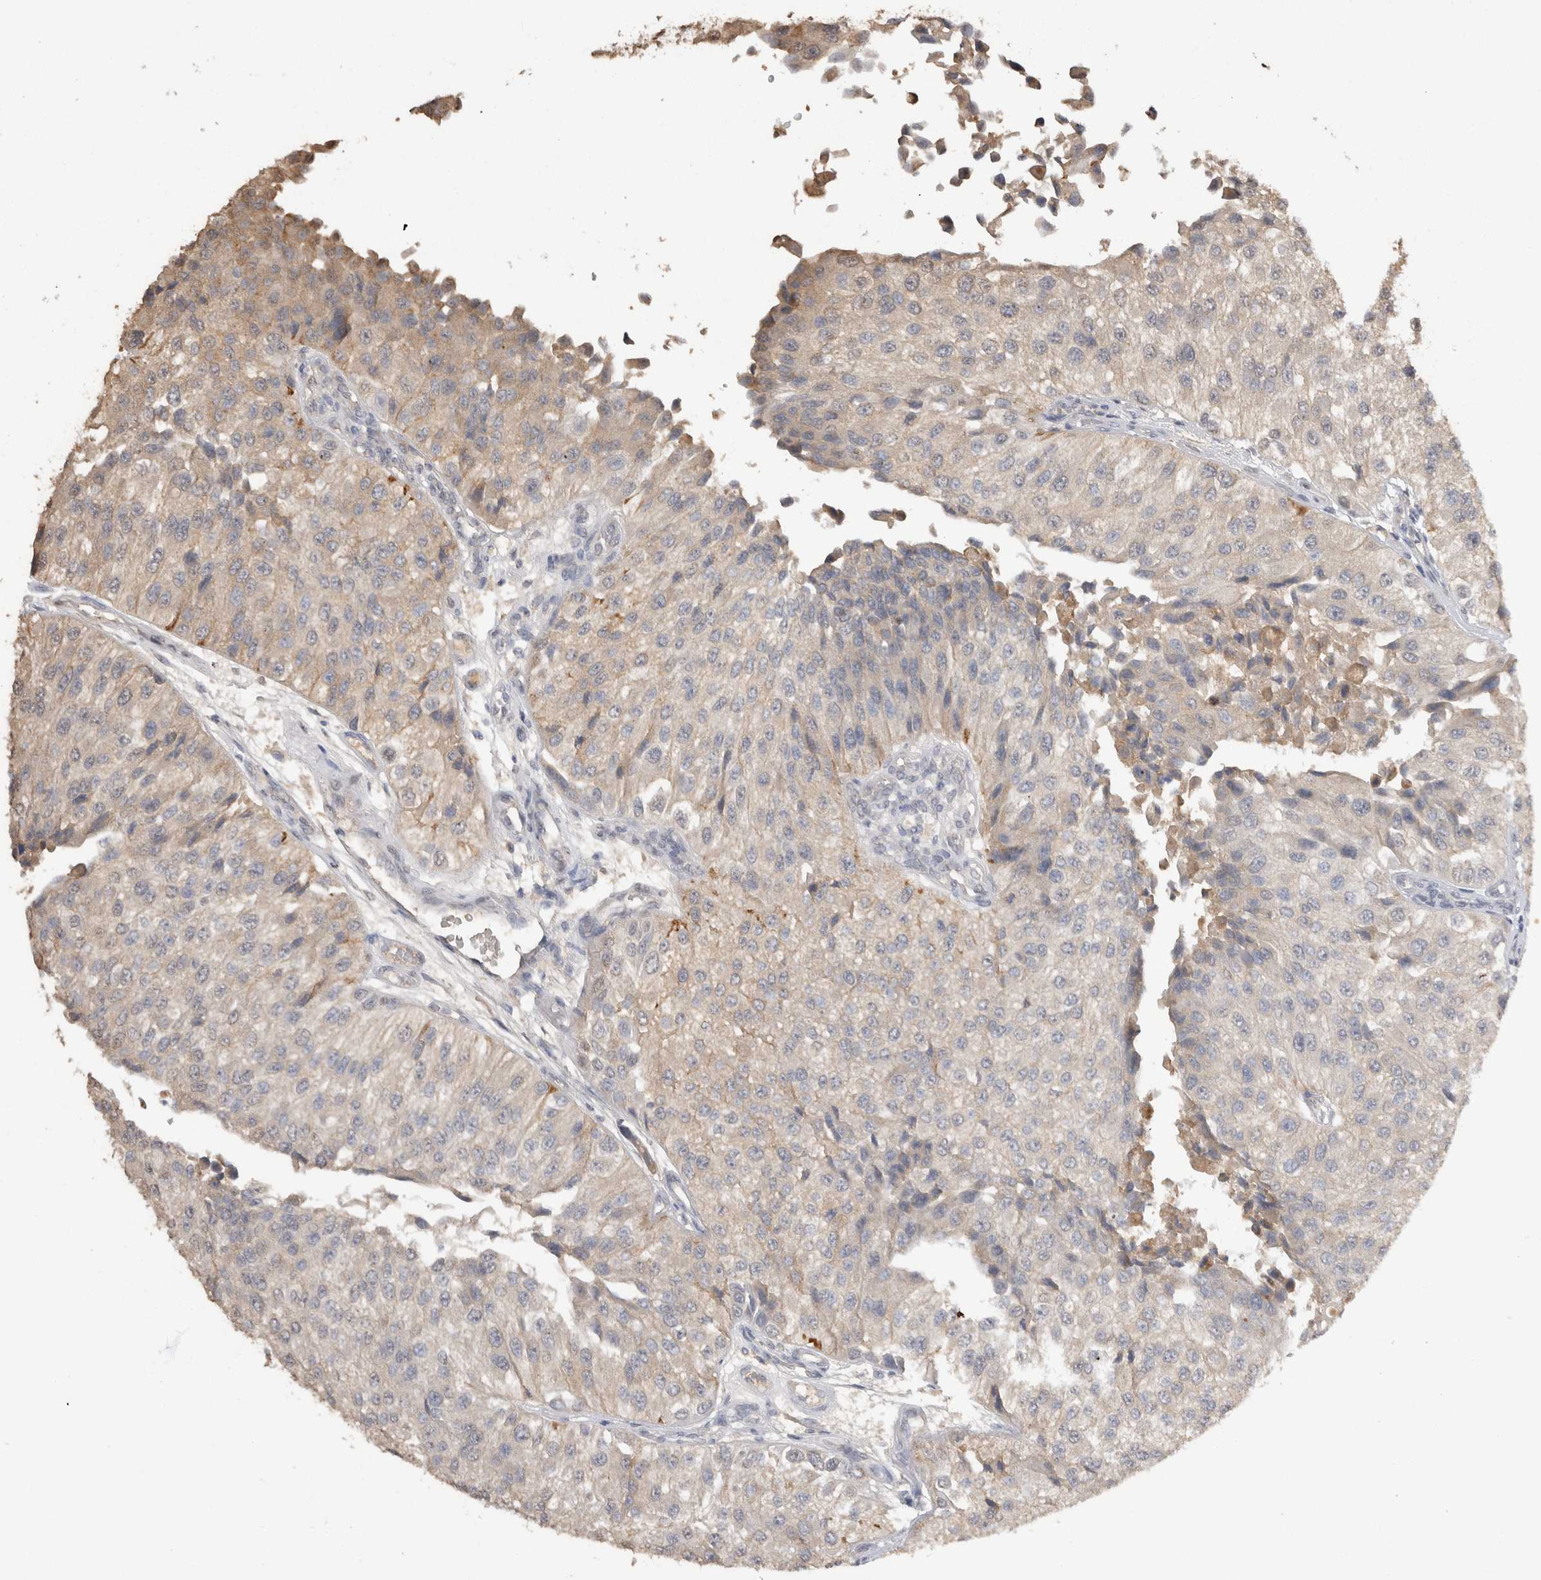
{"staining": {"intensity": "weak", "quantity": "<25%", "location": "cytoplasmic/membranous"}, "tissue": "urothelial cancer", "cell_type": "Tumor cells", "image_type": "cancer", "snomed": [{"axis": "morphology", "description": "Urothelial carcinoma, High grade"}, {"axis": "topography", "description": "Kidney"}, {"axis": "topography", "description": "Urinary bladder"}], "caption": "Tumor cells show no significant expression in urothelial cancer.", "gene": "NAALADL2", "patient": {"sex": "male", "age": 77}}